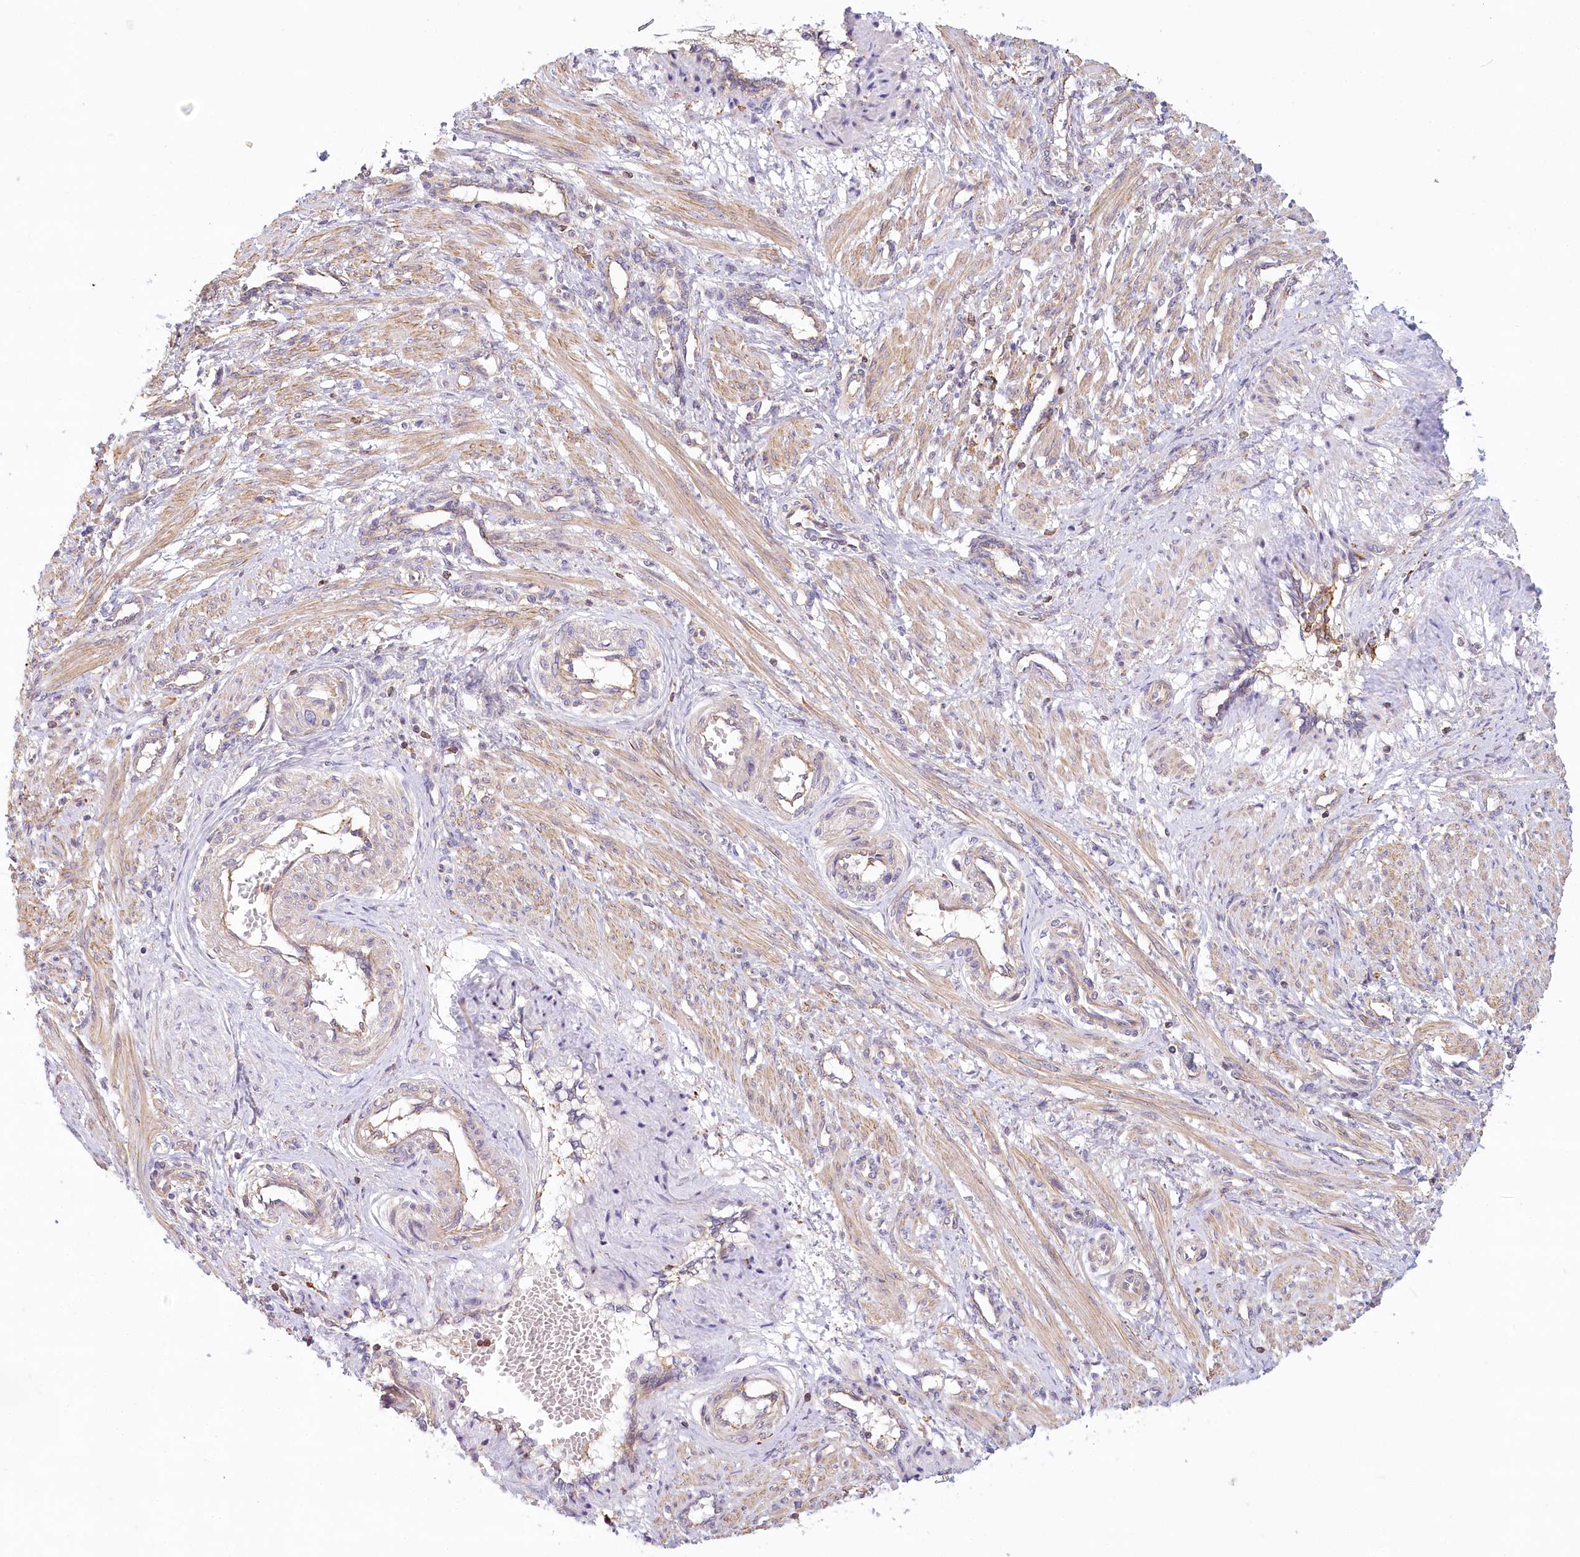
{"staining": {"intensity": "weak", "quantity": ">75%", "location": "cytoplasmic/membranous"}, "tissue": "smooth muscle", "cell_type": "Smooth muscle cells", "image_type": "normal", "snomed": [{"axis": "morphology", "description": "Normal tissue, NOS"}, {"axis": "topography", "description": "Endometrium"}], "caption": "Immunohistochemistry of unremarkable smooth muscle reveals low levels of weak cytoplasmic/membranous staining in approximately >75% of smooth muscle cells.", "gene": "UMPS", "patient": {"sex": "female", "age": 33}}